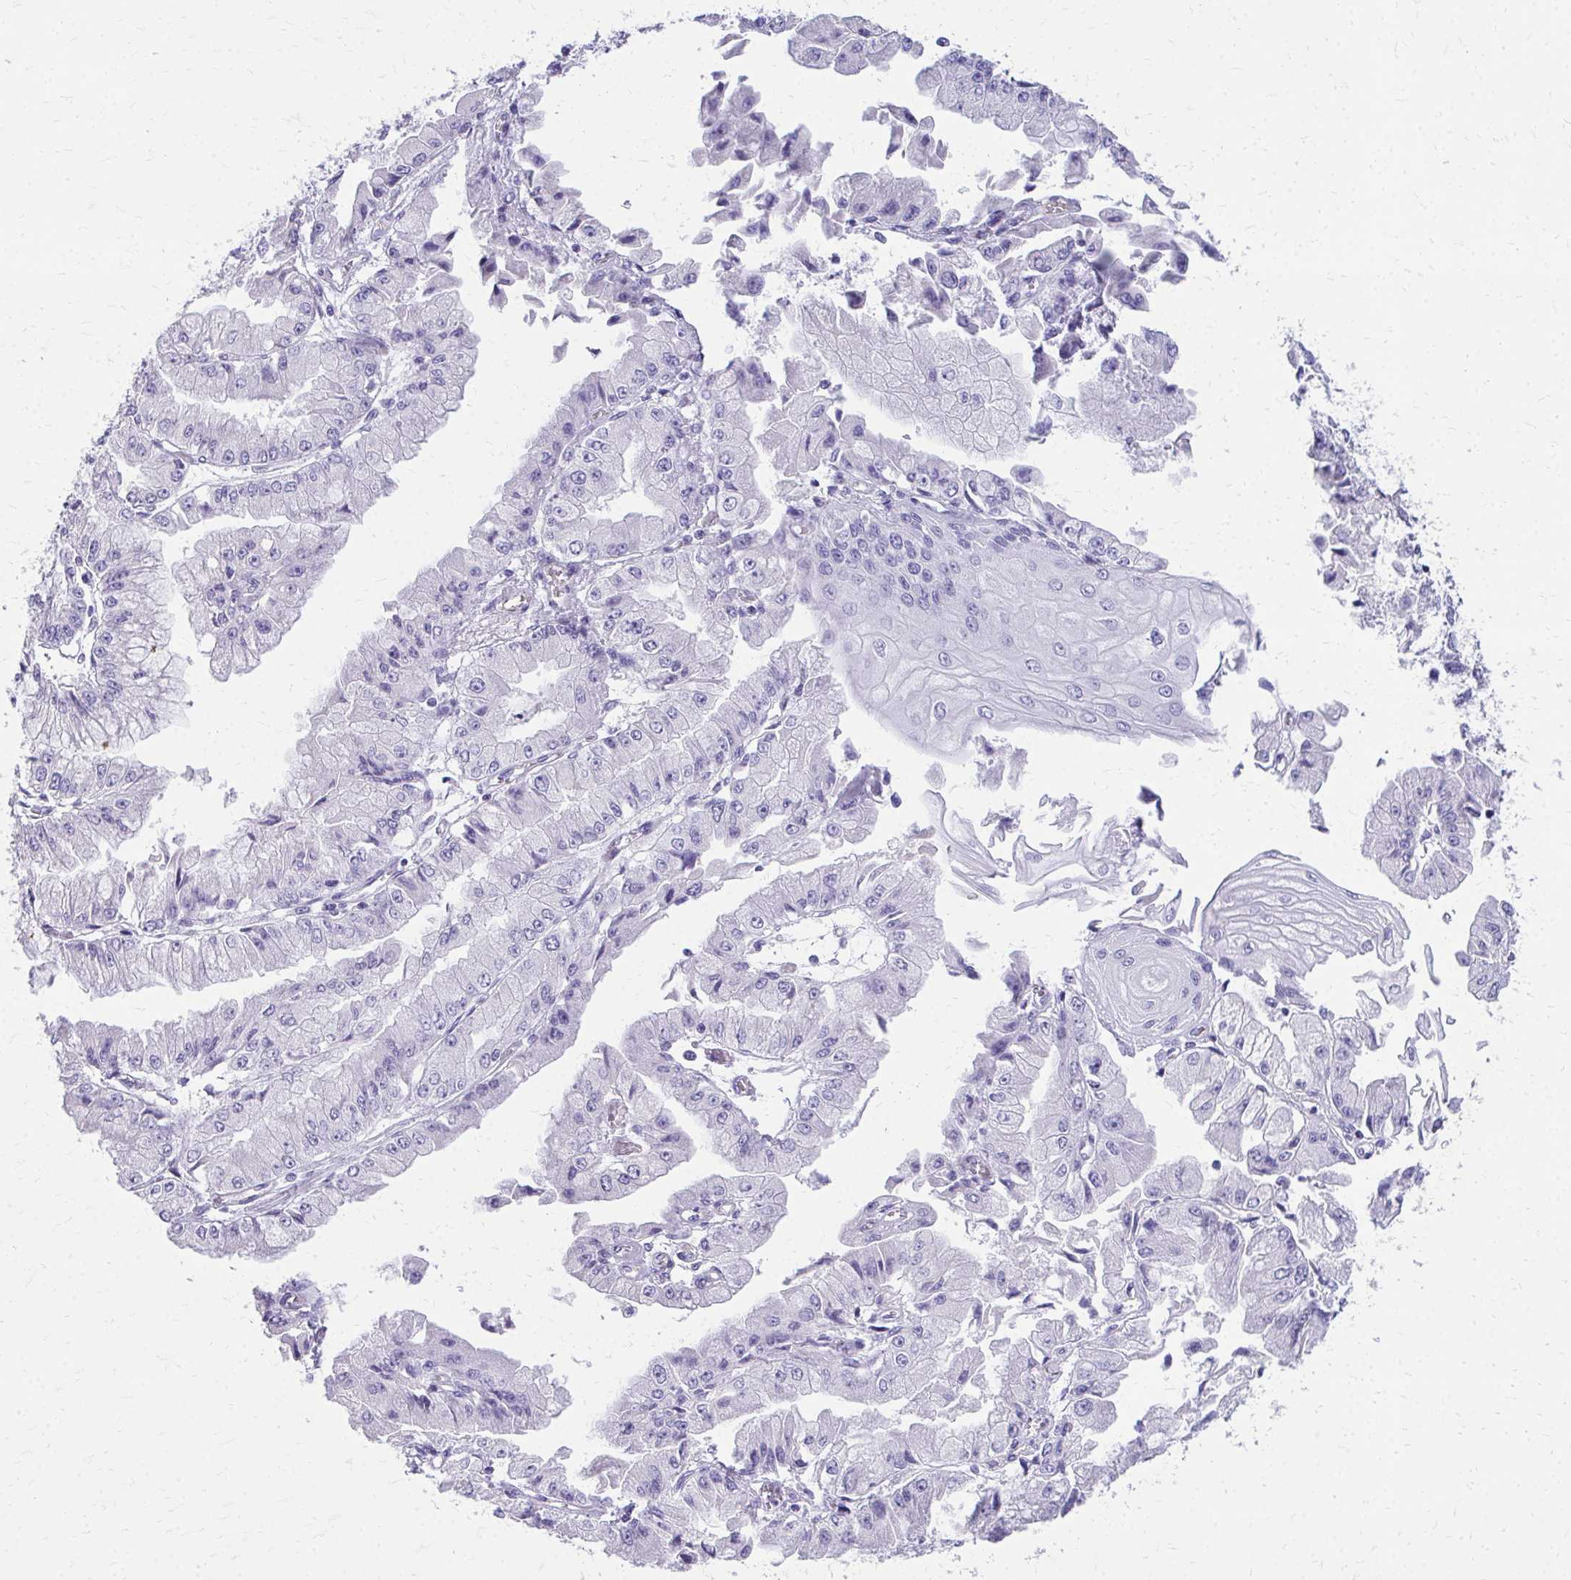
{"staining": {"intensity": "negative", "quantity": "none", "location": "none"}, "tissue": "stomach cancer", "cell_type": "Tumor cells", "image_type": "cancer", "snomed": [{"axis": "morphology", "description": "Adenocarcinoma, NOS"}, {"axis": "topography", "description": "Stomach, upper"}], "caption": "Human stomach cancer stained for a protein using IHC displays no staining in tumor cells.", "gene": "TRIM6", "patient": {"sex": "female", "age": 74}}